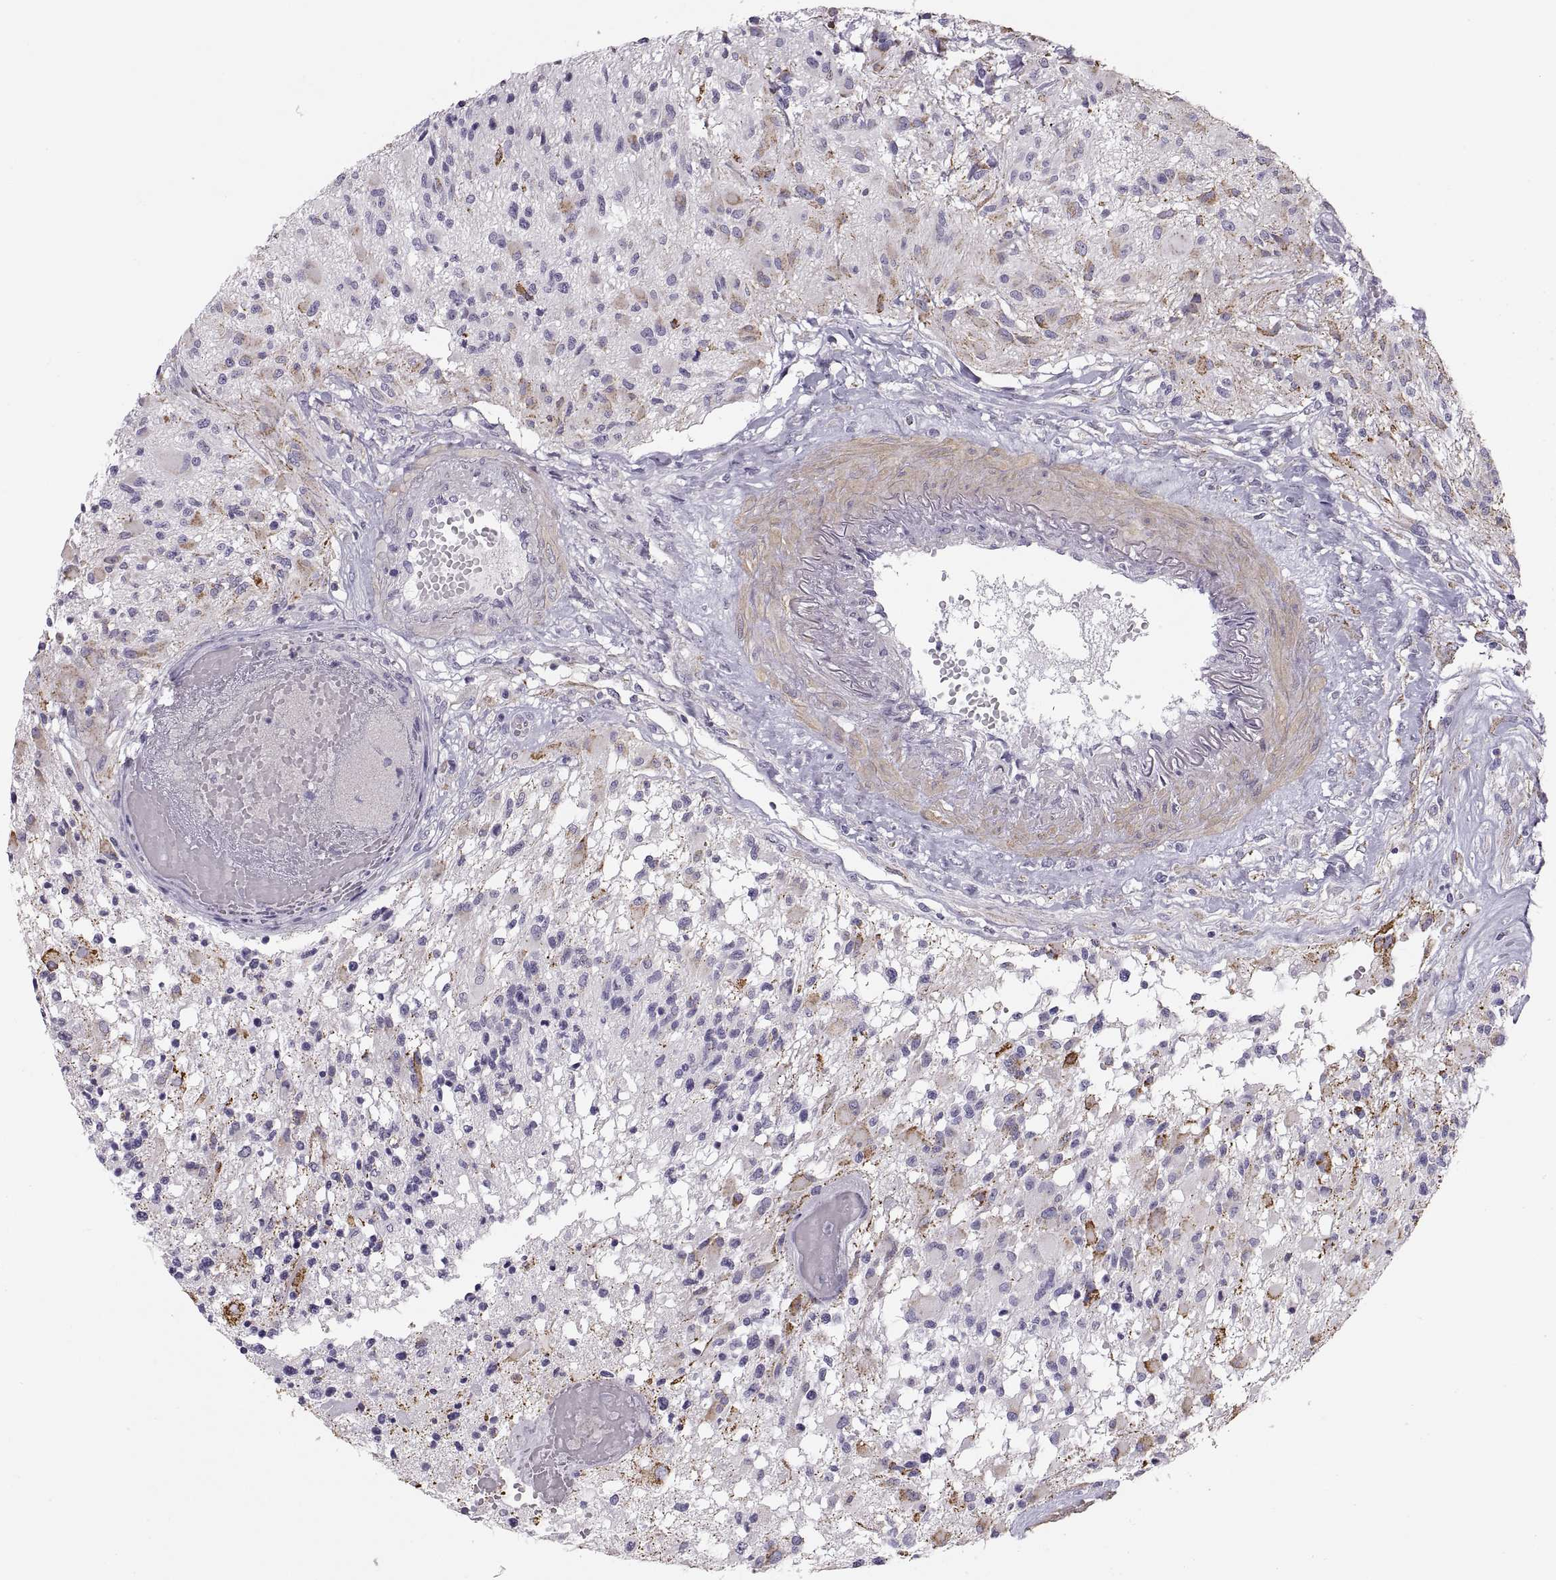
{"staining": {"intensity": "negative", "quantity": "none", "location": "none"}, "tissue": "glioma", "cell_type": "Tumor cells", "image_type": "cancer", "snomed": [{"axis": "morphology", "description": "Glioma, malignant, High grade"}, {"axis": "topography", "description": "Brain"}], "caption": "High power microscopy micrograph of an immunohistochemistry micrograph of malignant glioma (high-grade), revealing no significant expression in tumor cells.", "gene": "COL9A3", "patient": {"sex": "female", "age": 63}}